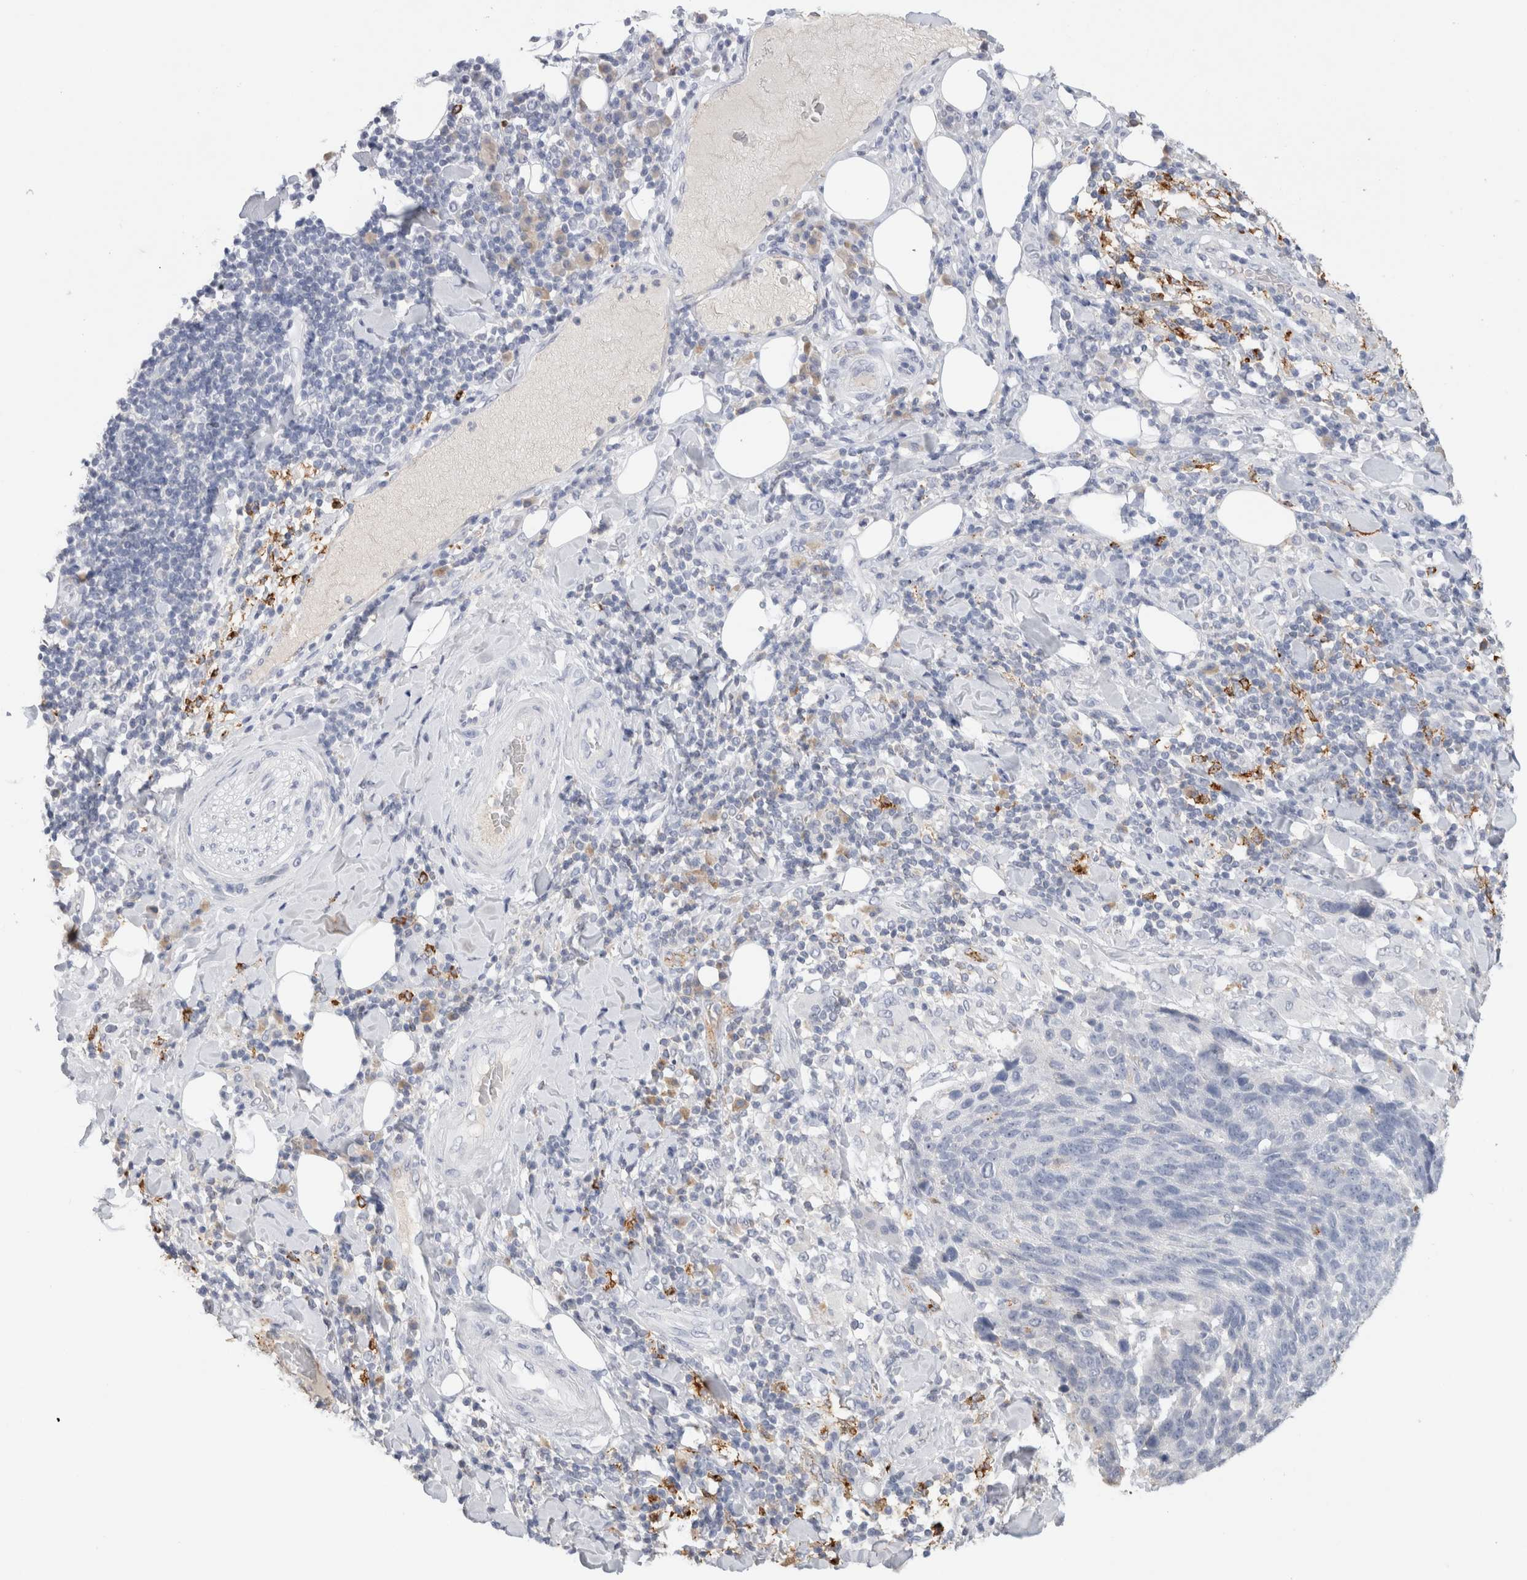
{"staining": {"intensity": "negative", "quantity": "none", "location": "none"}, "tissue": "lung cancer", "cell_type": "Tumor cells", "image_type": "cancer", "snomed": [{"axis": "morphology", "description": "Squamous cell carcinoma, NOS"}, {"axis": "topography", "description": "Lung"}], "caption": "Immunohistochemical staining of lung cancer shows no significant positivity in tumor cells.", "gene": "LAMP3", "patient": {"sex": "male", "age": 66}}